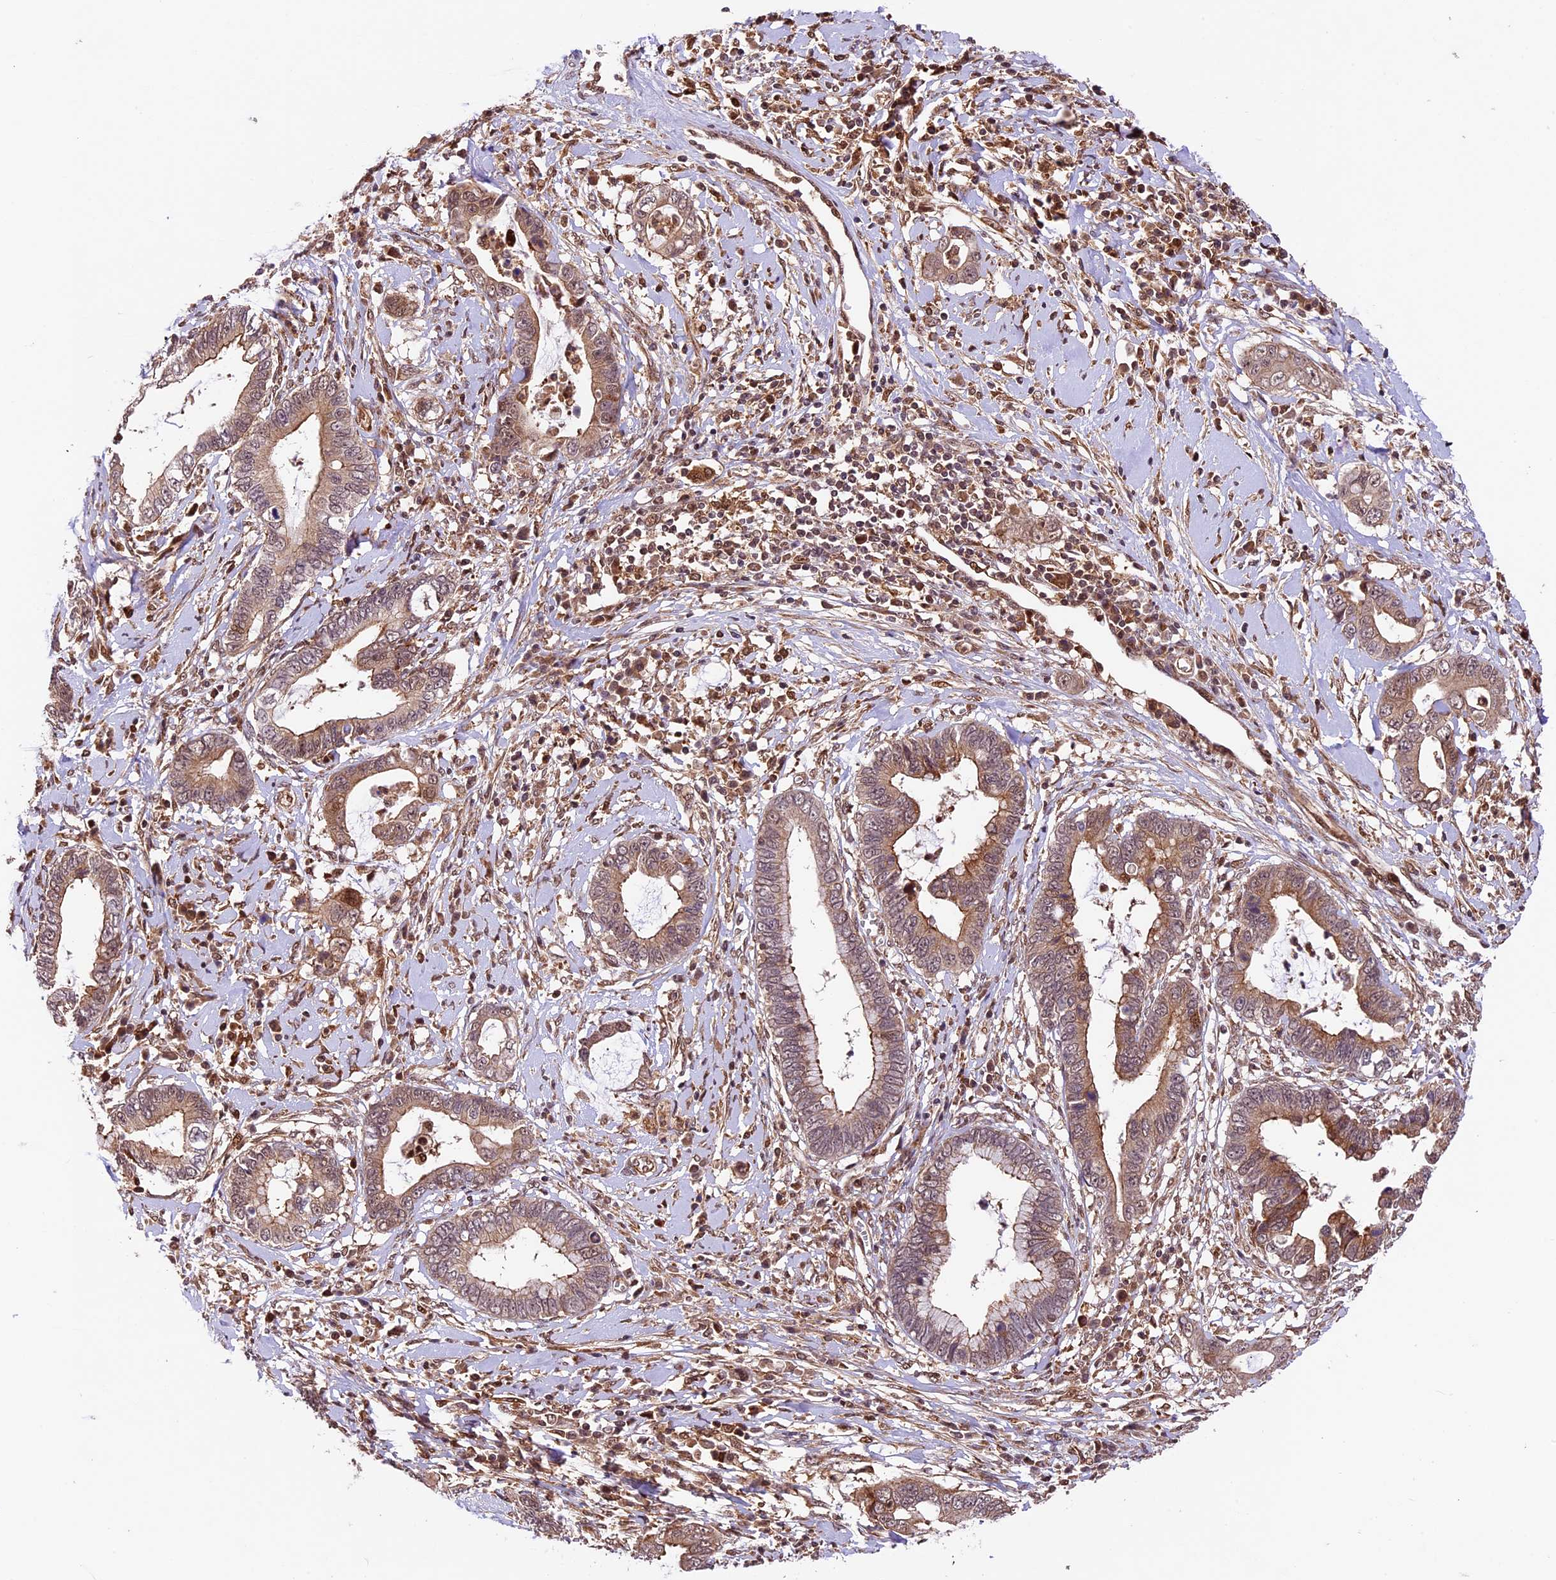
{"staining": {"intensity": "moderate", "quantity": "25%-75%", "location": "cytoplasmic/membranous,nuclear"}, "tissue": "cervical cancer", "cell_type": "Tumor cells", "image_type": "cancer", "snomed": [{"axis": "morphology", "description": "Adenocarcinoma, NOS"}, {"axis": "topography", "description": "Cervix"}], "caption": "Adenocarcinoma (cervical) stained with a protein marker displays moderate staining in tumor cells.", "gene": "DHX38", "patient": {"sex": "female", "age": 44}}